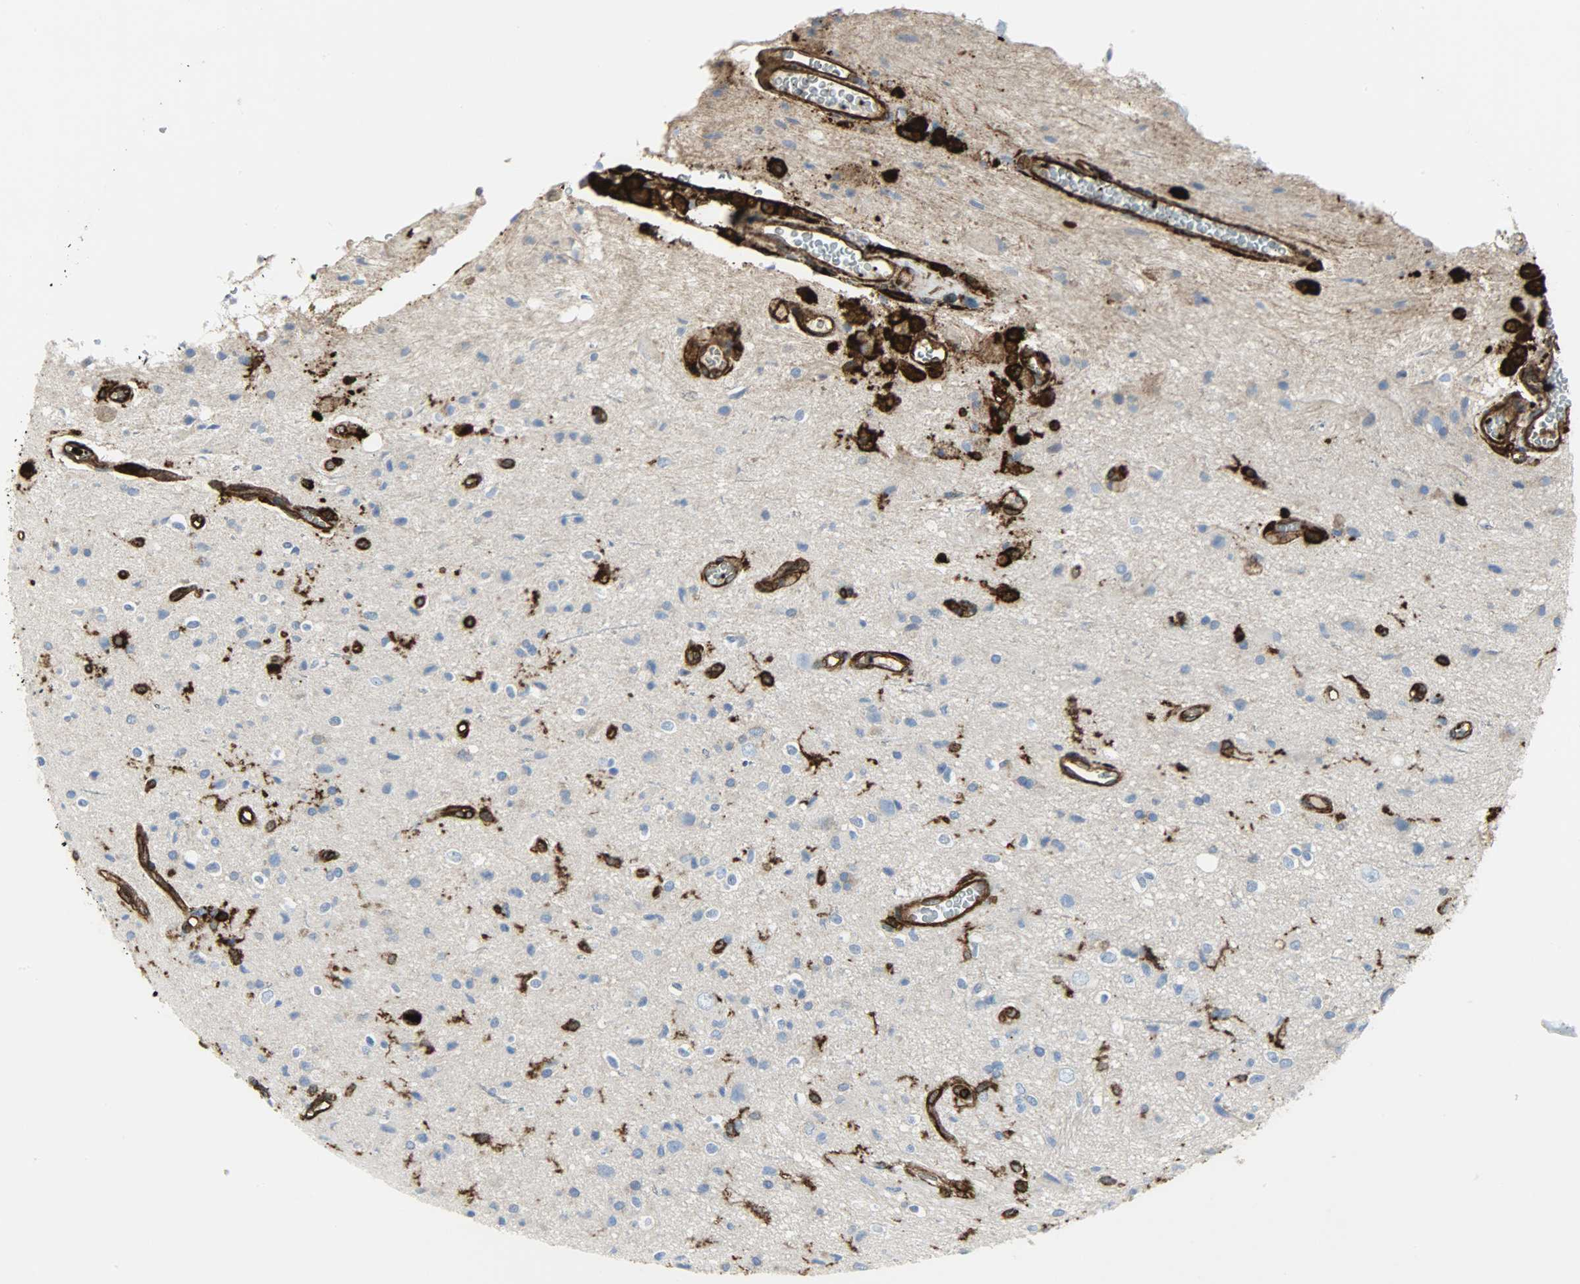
{"staining": {"intensity": "moderate", "quantity": "<25%", "location": "cytoplasmic/membranous"}, "tissue": "glioma", "cell_type": "Tumor cells", "image_type": "cancer", "snomed": [{"axis": "morphology", "description": "Glioma, malignant, High grade"}, {"axis": "topography", "description": "Brain"}], "caption": "Immunohistochemistry histopathology image of neoplastic tissue: malignant glioma (high-grade) stained using immunohistochemistry exhibits low levels of moderate protein expression localized specifically in the cytoplasmic/membranous of tumor cells, appearing as a cytoplasmic/membranous brown color.", "gene": "VASP", "patient": {"sex": "male", "age": 47}}